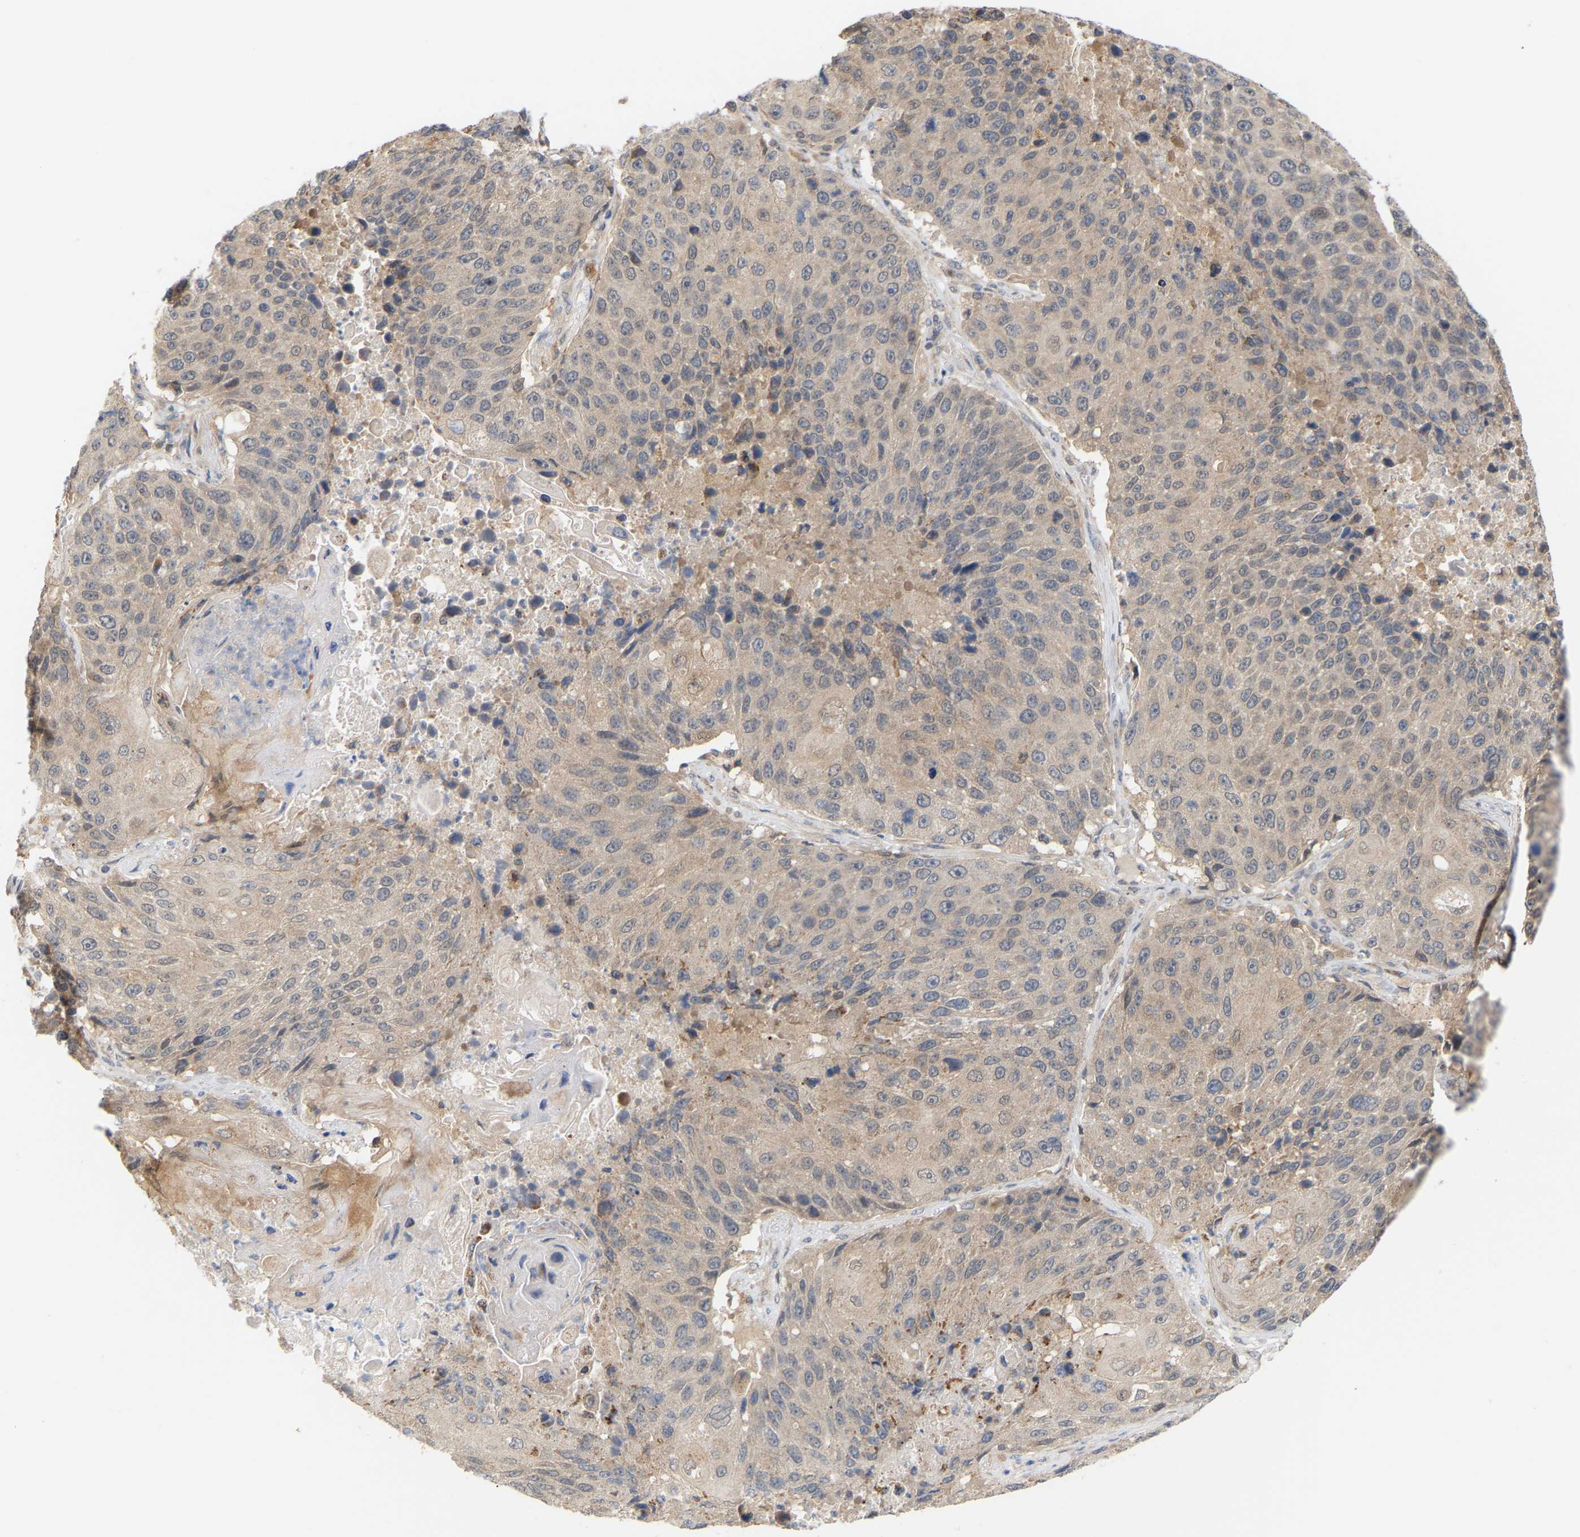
{"staining": {"intensity": "weak", "quantity": "<25%", "location": "cytoplasmic/membranous"}, "tissue": "lung cancer", "cell_type": "Tumor cells", "image_type": "cancer", "snomed": [{"axis": "morphology", "description": "Squamous cell carcinoma, NOS"}, {"axis": "topography", "description": "Lung"}], "caption": "There is no significant expression in tumor cells of lung squamous cell carcinoma.", "gene": "TPMT", "patient": {"sex": "male", "age": 61}}